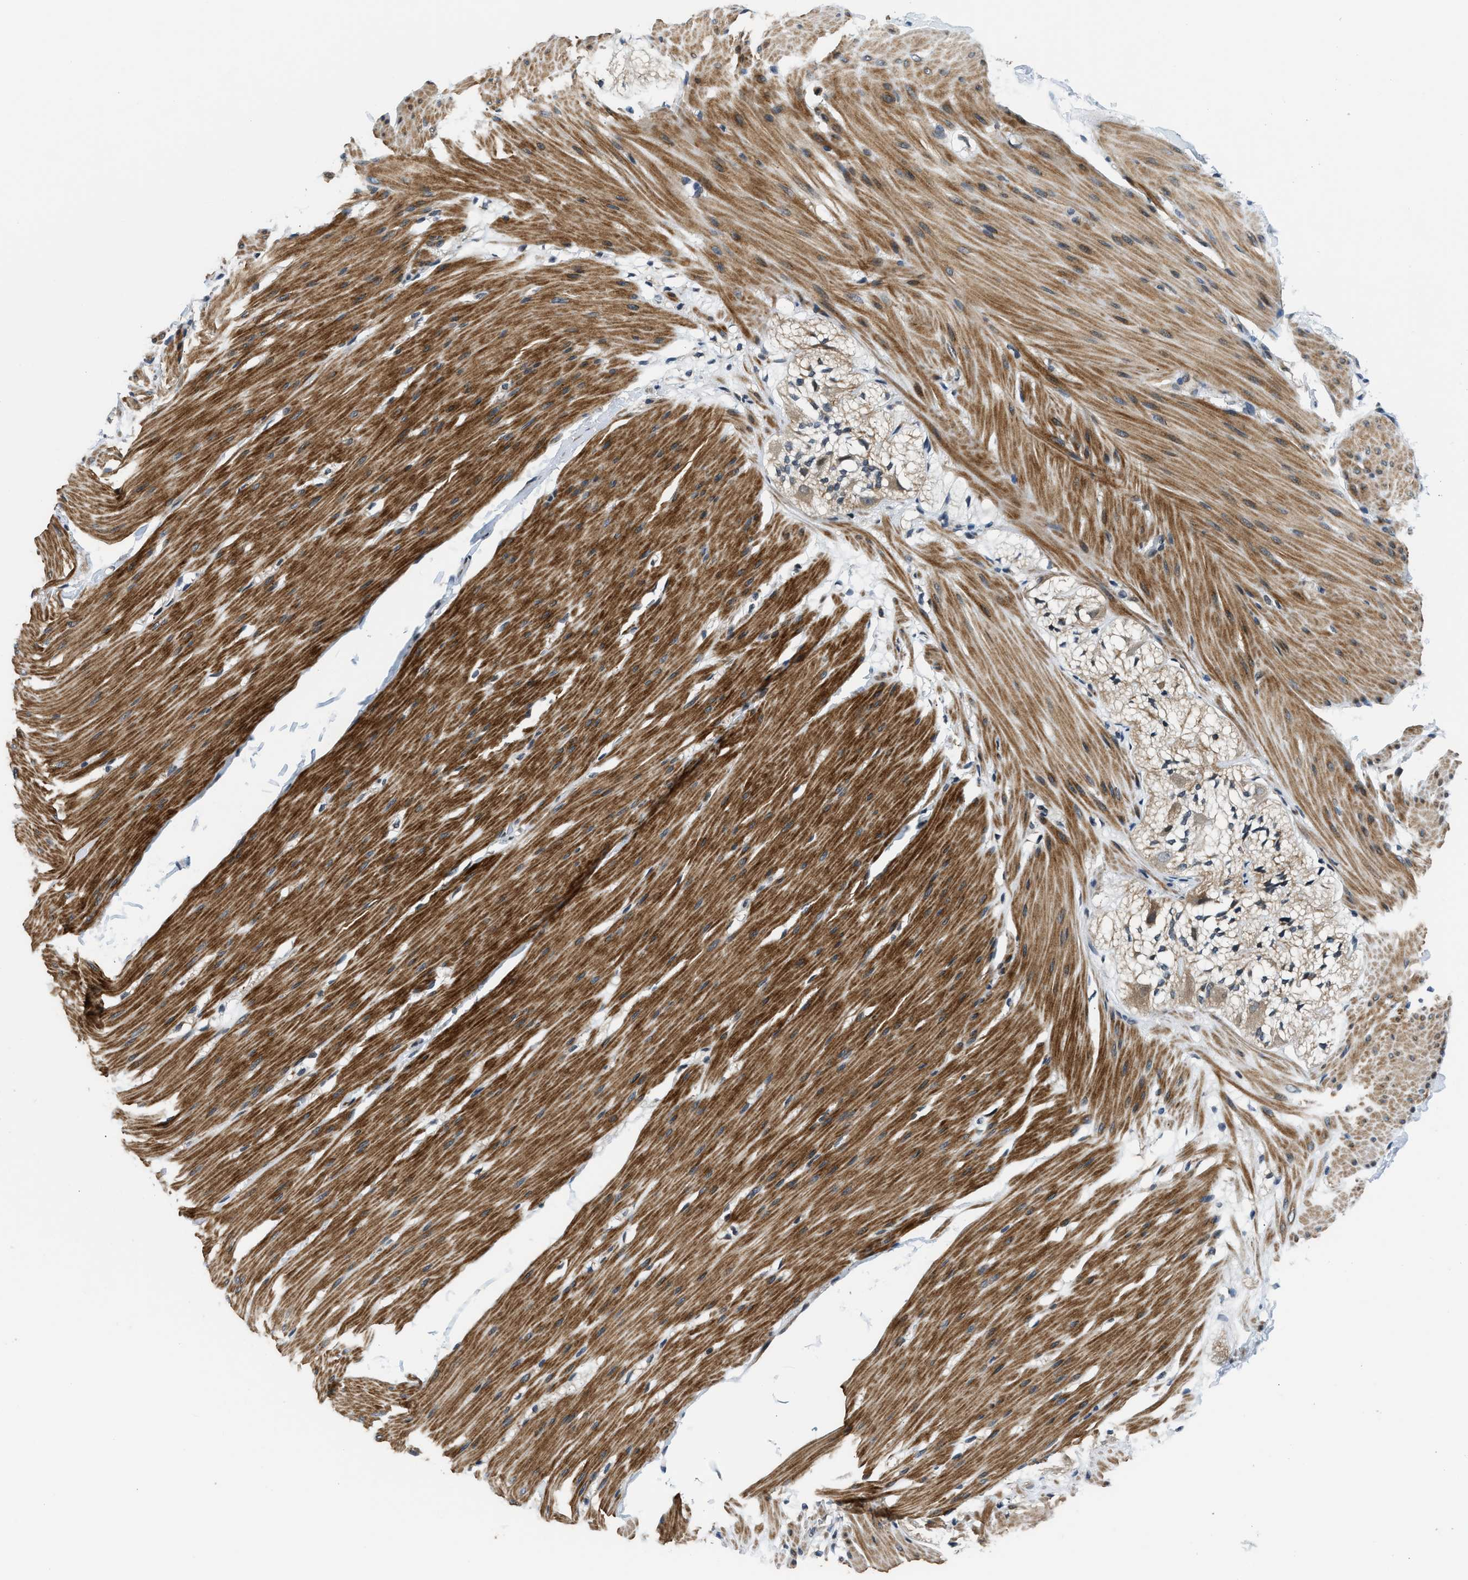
{"staining": {"intensity": "strong", "quantity": ">75%", "location": "cytoplasmic/membranous"}, "tissue": "smooth muscle", "cell_type": "Smooth muscle cells", "image_type": "normal", "snomed": [{"axis": "morphology", "description": "Normal tissue, NOS"}, {"axis": "topography", "description": "Smooth muscle"}, {"axis": "topography", "description": "Colon"}], "caption": "Protein expression analysis of unremarkable smooth muscle demonstrates strong cytoplasmic/membranous expression in about >75% of smooth muscle cells.", "gene": "MTMR1", "patient": {"sex": "male", "age": 67}}